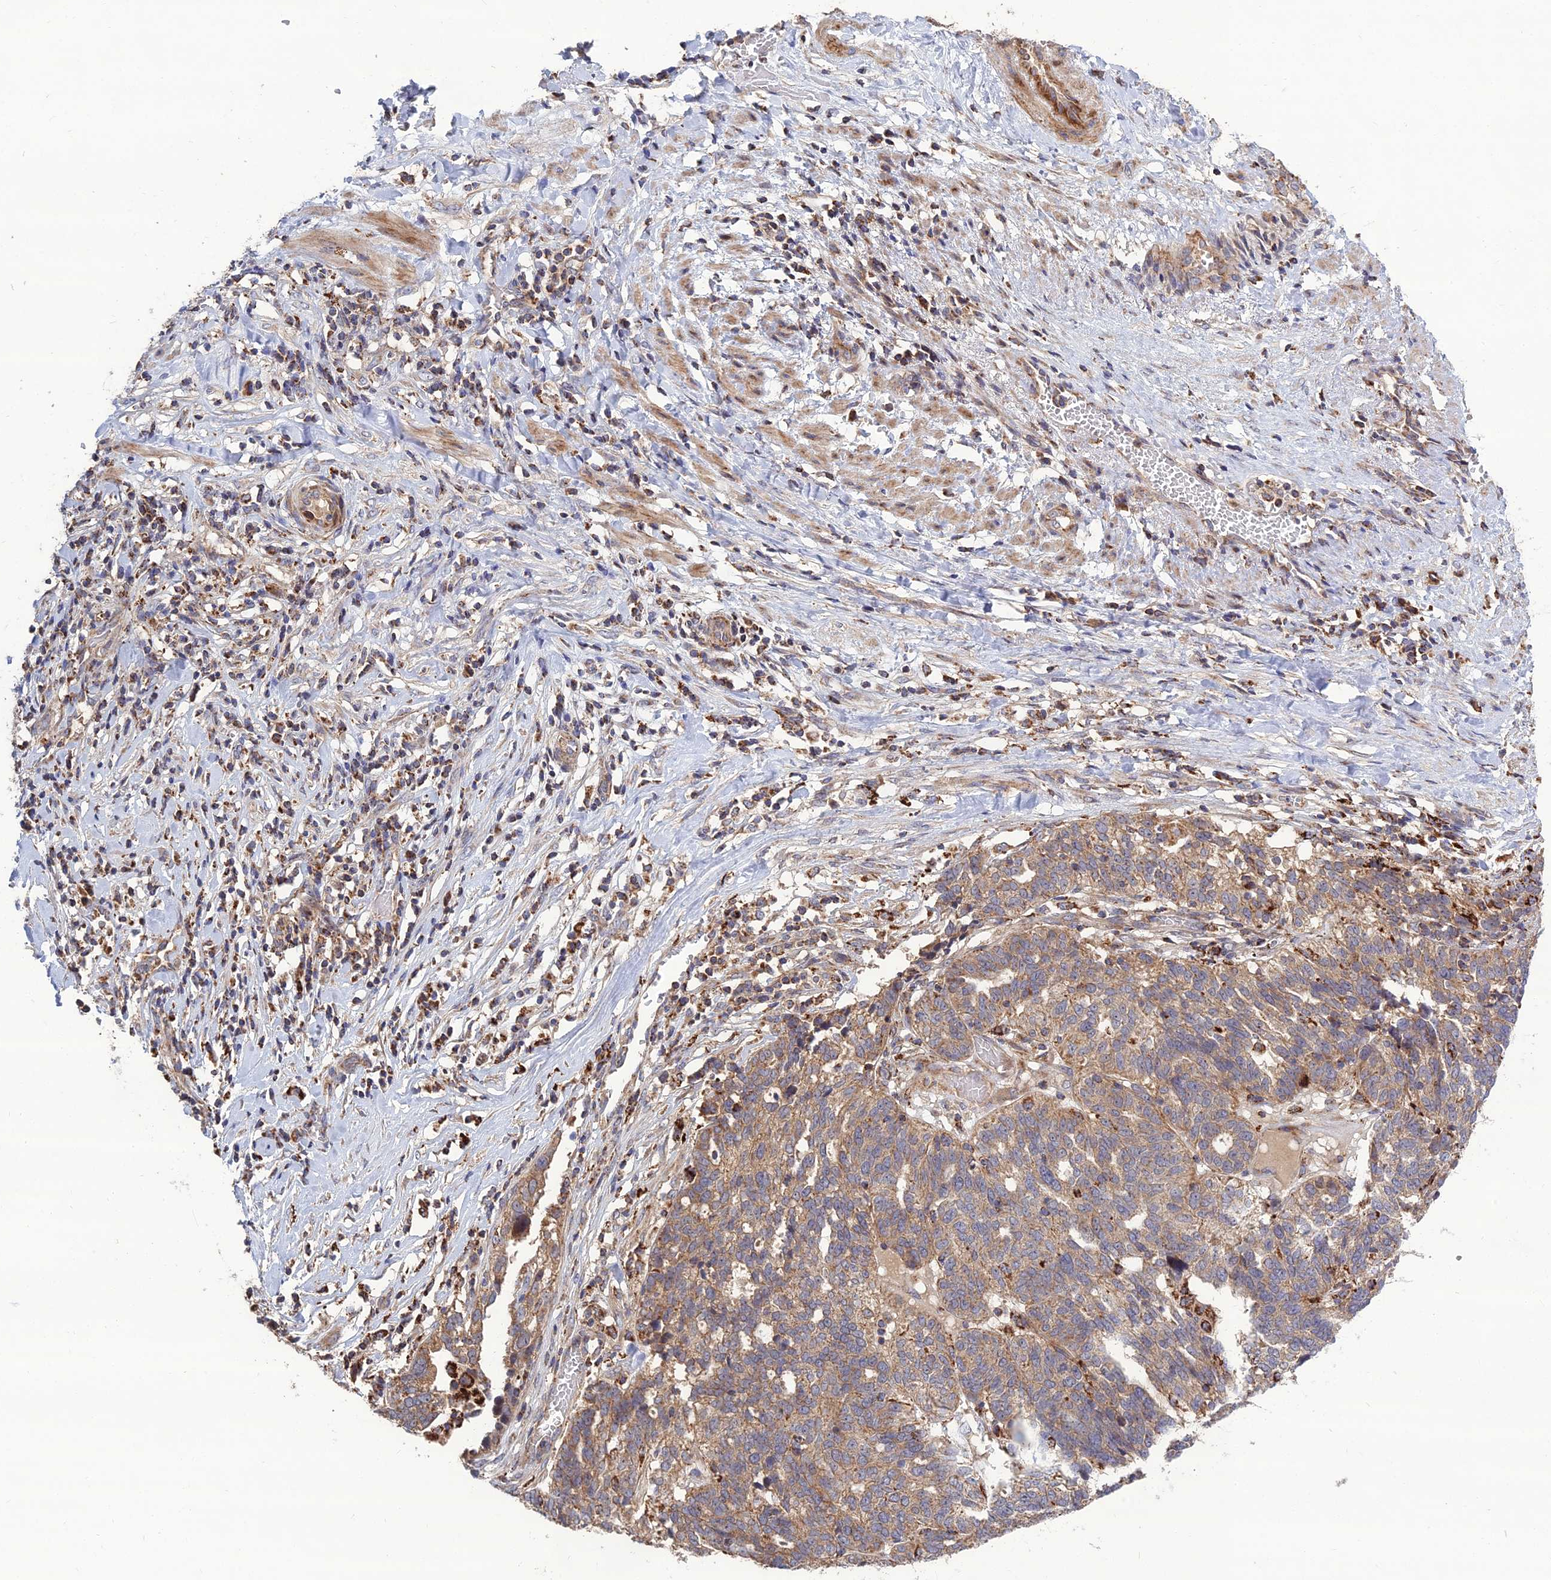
{"staining": {"intensity": "moderate", "quantity": ">75%", "location": "cytoplasmic/membranous"}, "tissue": "ovarian cancer", "cell_type": "Tumor cells", "image_type": "cancer", "snomed": [{"axis": "morphology", "description": "Cystadenocarcinoma, serous, NOS"}, {"axis": "topography", "description": "Ovary"}], "caption": "Human ovarian serous cystadenocarcinoma stained with a protein marker displays moderate staining in tumor cells.", "gene": "RIC8B", "patient": {"sex": "female", "age": 59}}